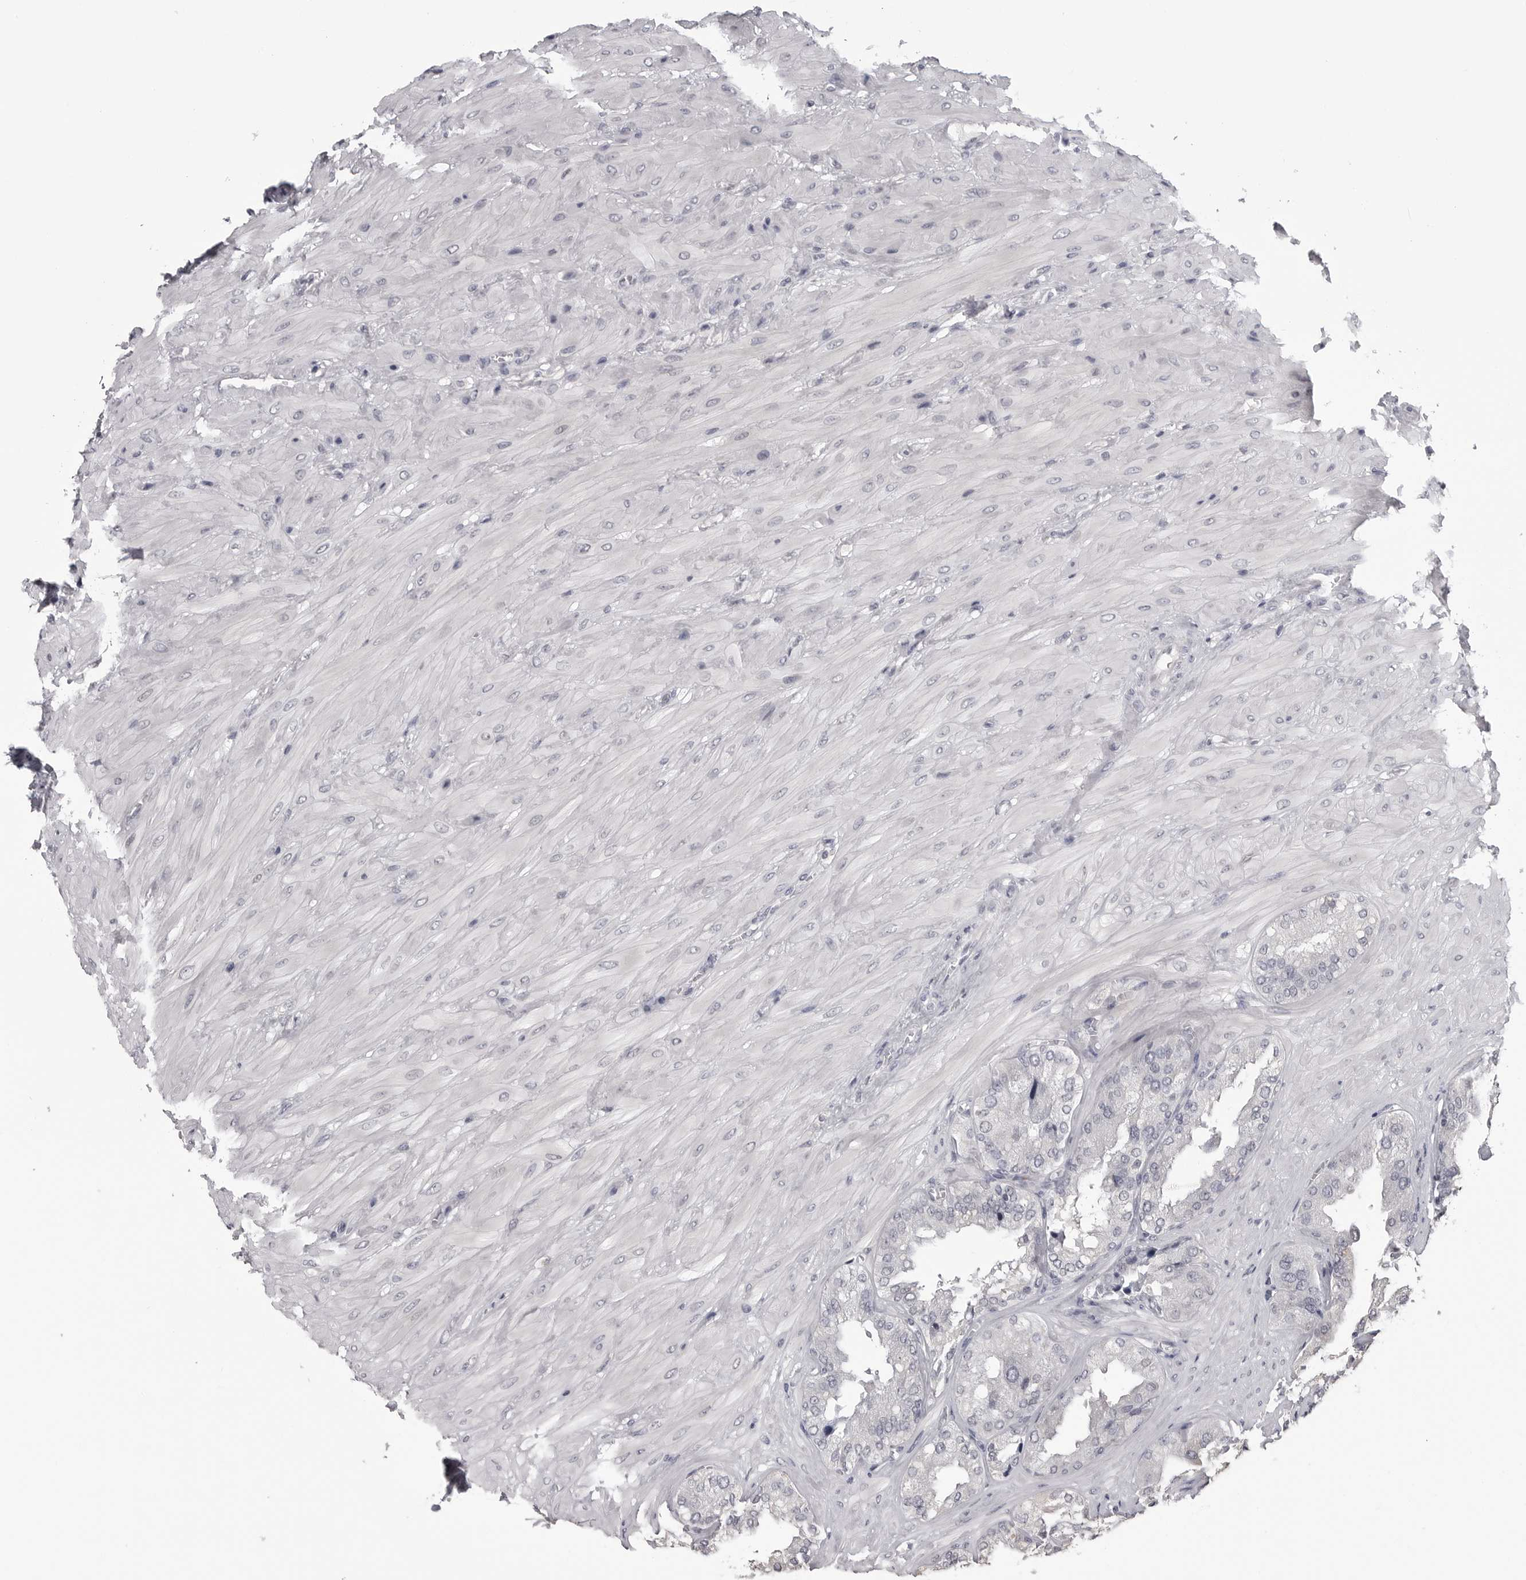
{"staining": {"intensity": "negative", "quantity": "none", "location": "none"}, "tissue": "seminal vesicle", "cell_type": "Glandular cells", "image_type": "normal", "snomed": [{"axis": "morphology", "description": "Normal tissue, NOS"}, {"axis": "topography", "description": "Prostate"}, {"axis": "topography", "description": "Seminal veicle"}], "caption": "Protein analysis of normal seminal vesicle exhibits no significant expression in glandular cells. The staining is performed using DAB brown chromogen with nuclei counter-stained in using hematoxylin.", "gene": "GPN2", "patient": {"sex": "male", "age": 51}}